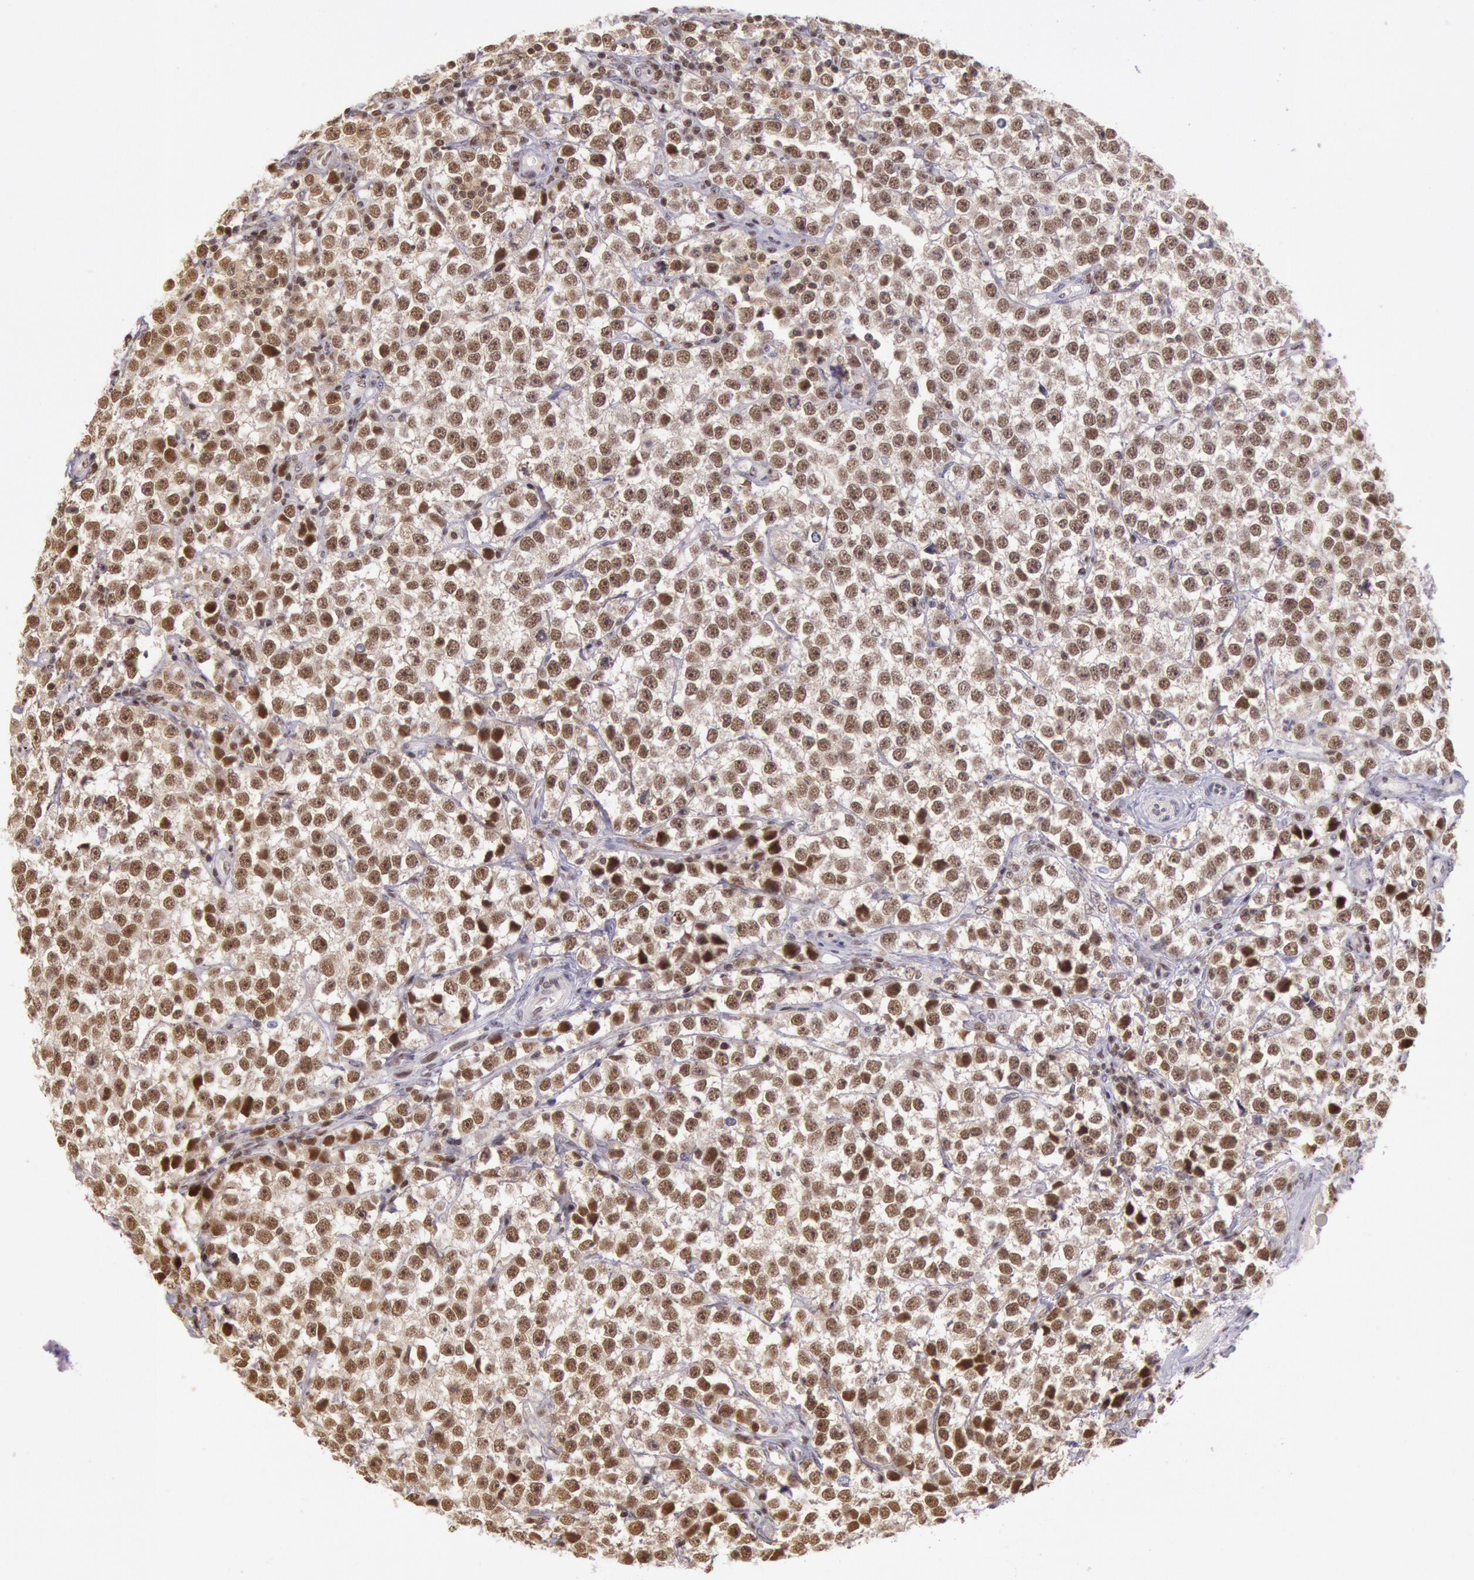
{"staining": {"intensity": "strong", "quantity": ">75%", "location": "nuclear"}, "tissue": "testis cancer", "cell_type": "Tumor cells", "image_type": "cancer", "snomed": [{"axis": "morphology", "description": "Seminoma, NOS"}, {"axis": "topography", "description": "Testis"}], "caption": "A histopathology image of human testis cancer stained for a protein demonstrates strong nuclear brown staining in tumor cells.", "gene": "ESS2", "patient": {"sex": "male", "age": 25}}